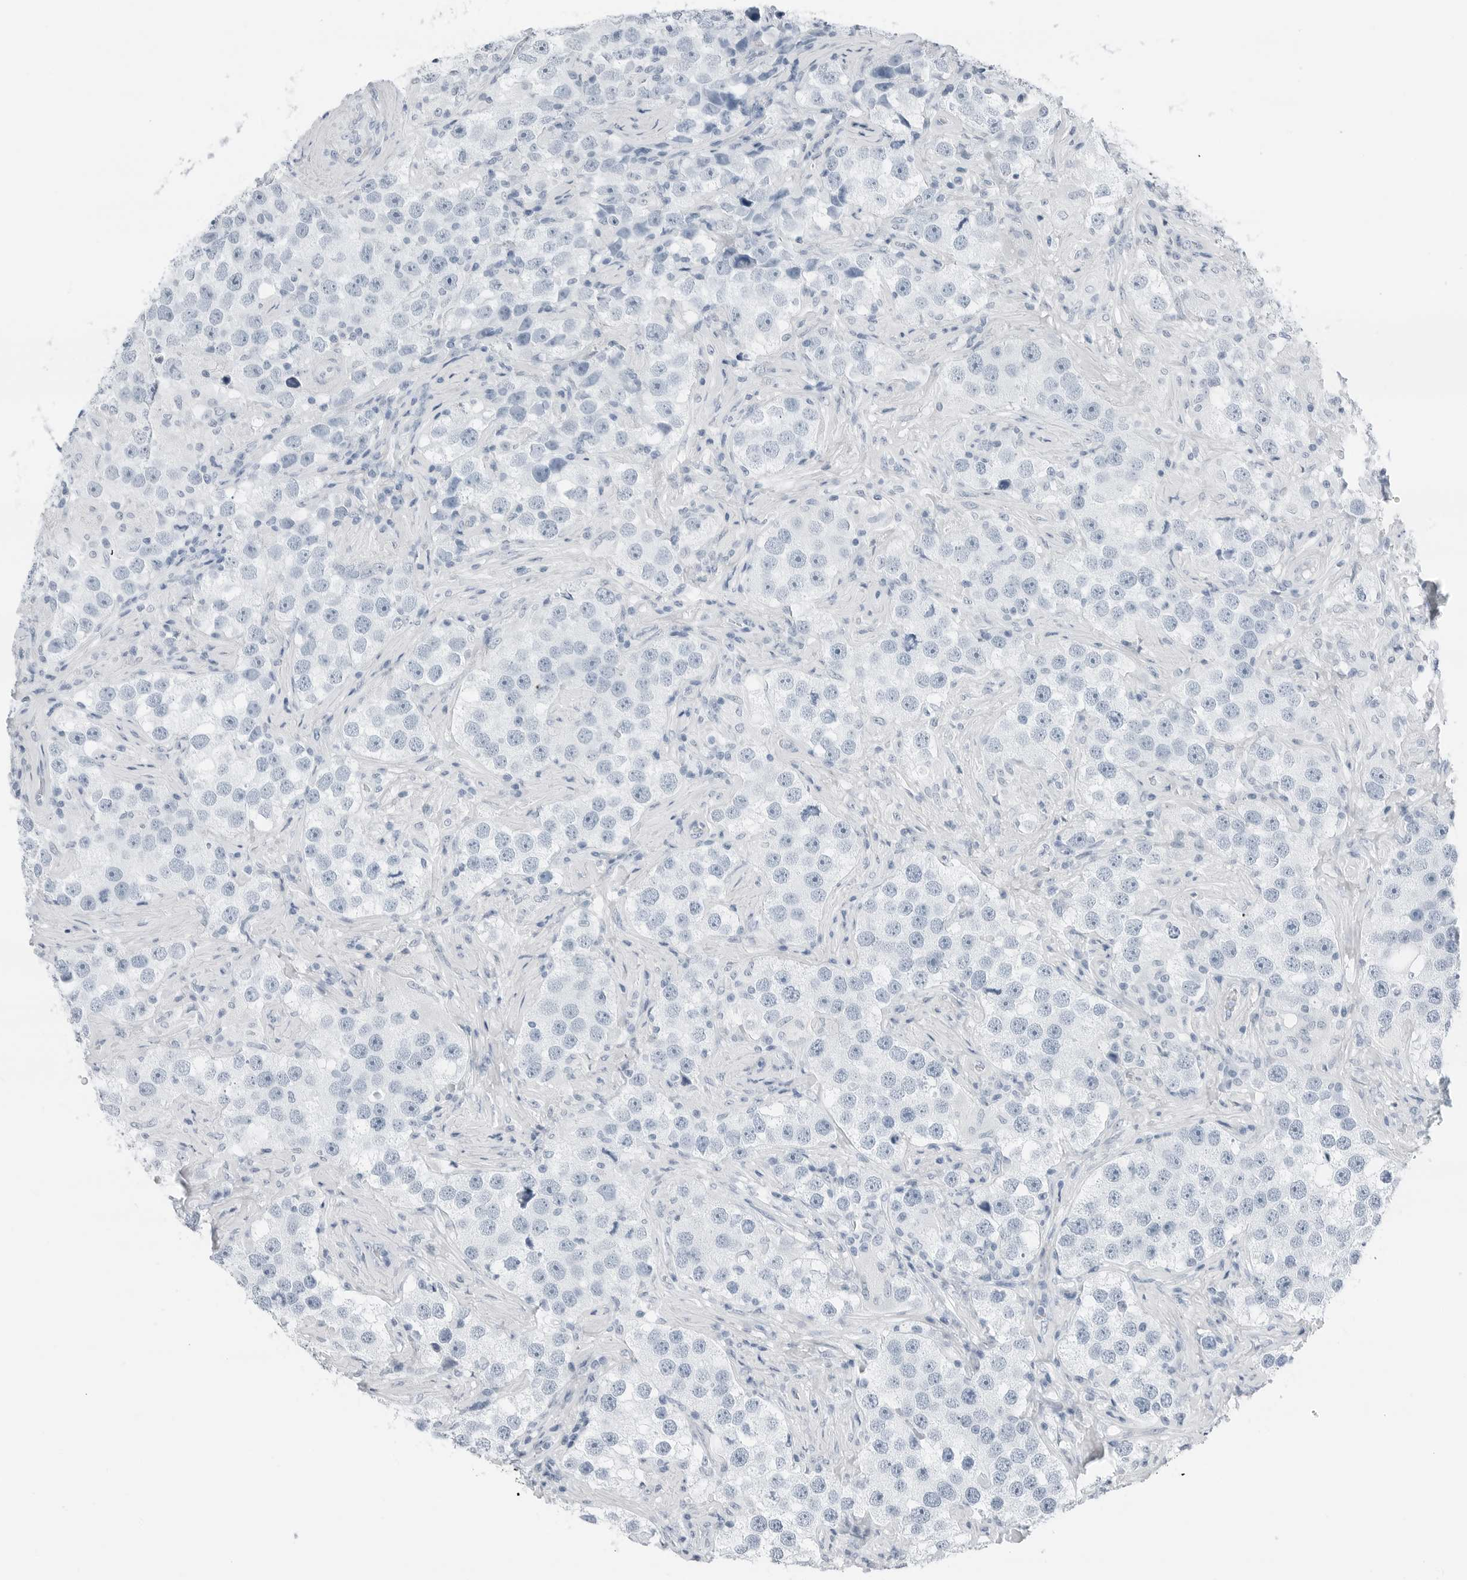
{"staining": {"intensity": "negative", "quantity": "none", "location": "none"}, "tissue": "testis cancer", "cell_type": "Tumor cells", "image_type": "cancer", "snomed": [{"axis": "morphology", "description": "Seminoma, NOS"}, {"axis": "topography", "description": "Testis"}], "caption": "Tumor cells are negative for brown protein staining in seminoma (testis).", "gene": "SLPI", "patient": {"sex": "male", "age": 49}}